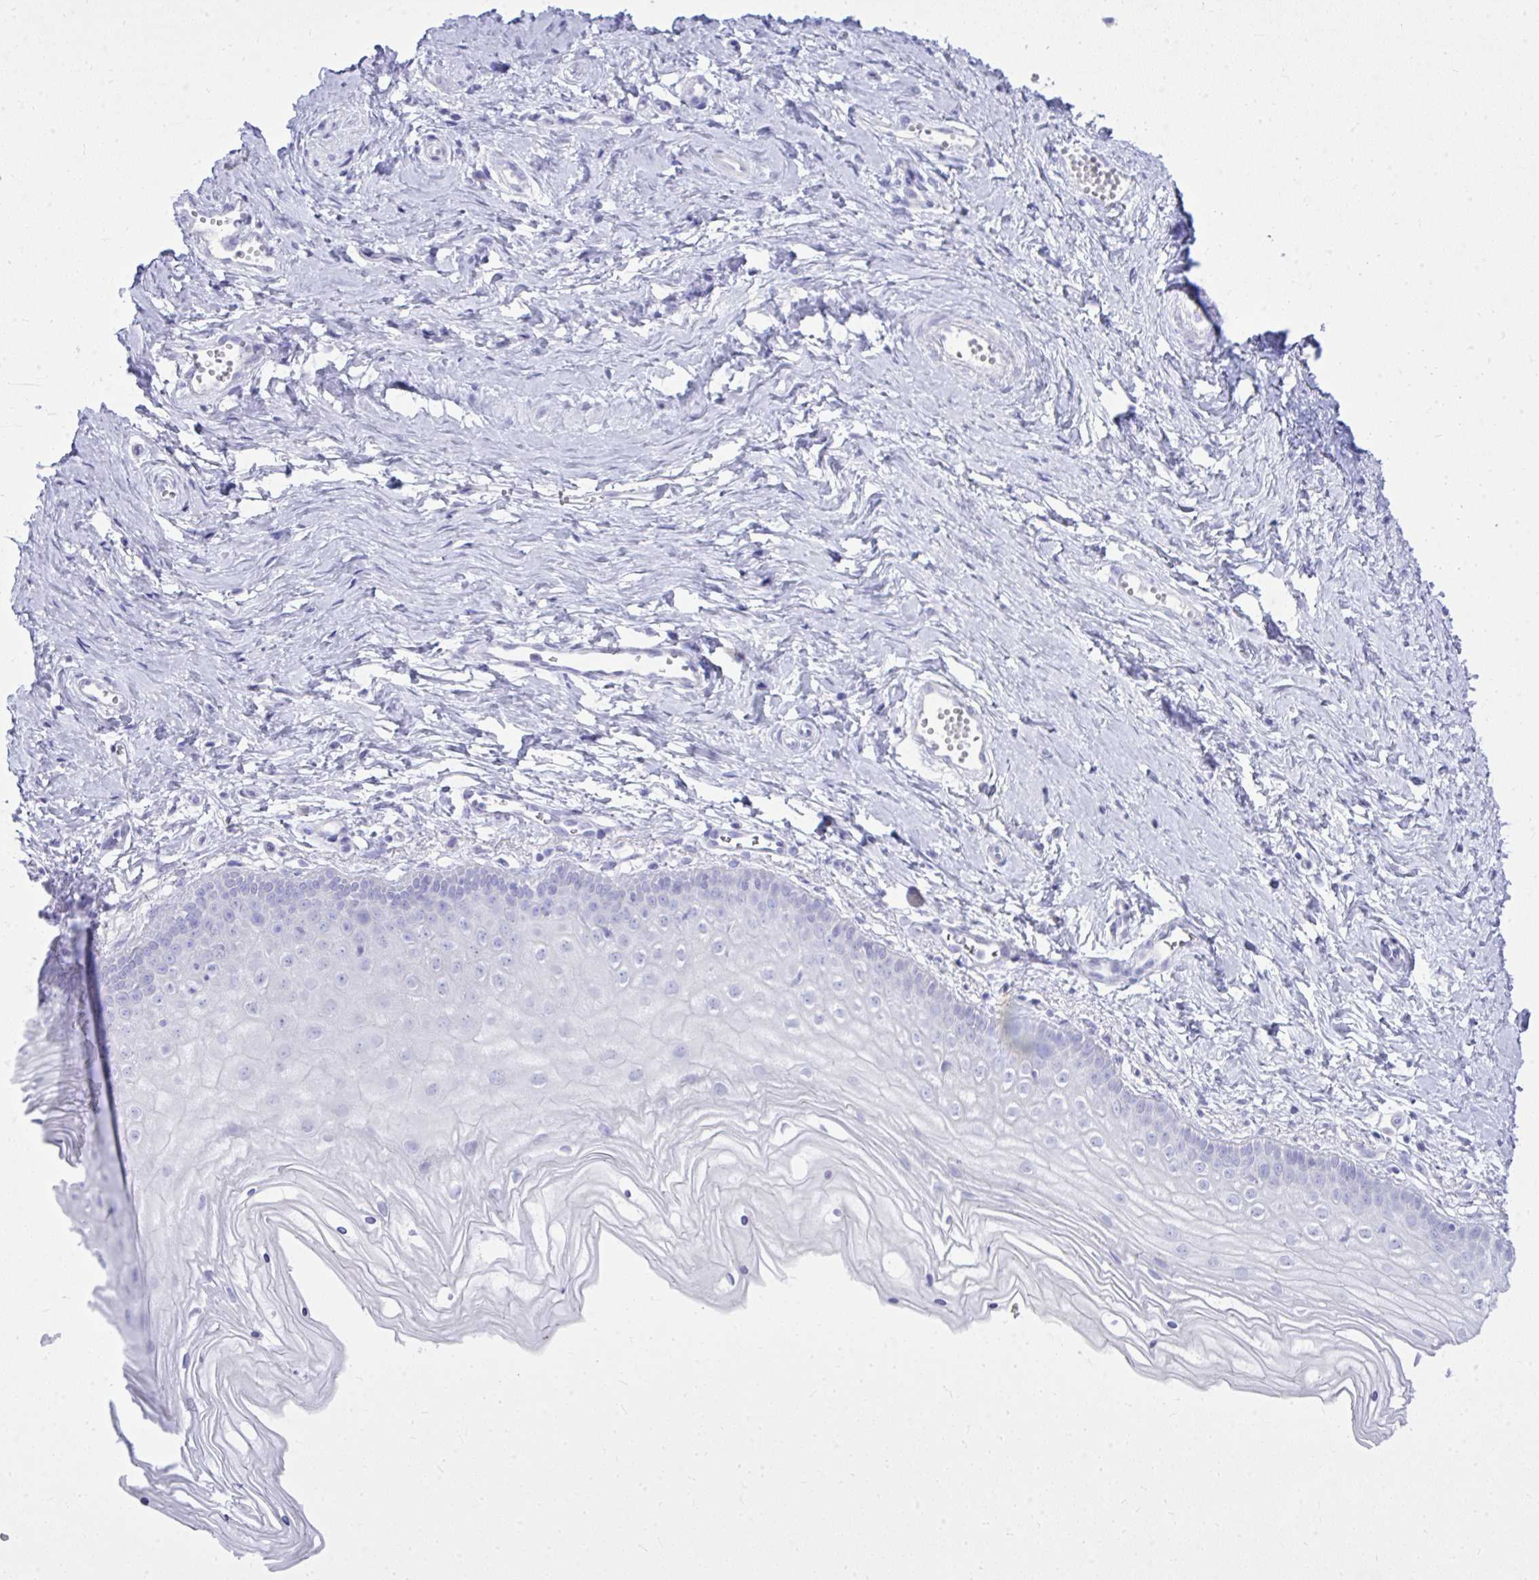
{"staining": {"intensity": "negative", "quantity": "none", "location": "none"}, "tissue": "vagina", "cell_type": "Squamous epithelial cells", "image_type": "normal", "snomed": [{"axis": "morphology", "description": "Normal tissue, NOS"}, {"axis": "topography", "description": "Vagina"}], "caption": "Immunohistochemistry (IHC) image of normal vagina: vagina stained with DAB (3,3'-diaminobenzidine) exhibits no significant protein staining in squamous epithelial cells. Nuclei are stained in blue.", "gene": "BCL6B", "patient": {"sex": "female", "age": 38}}